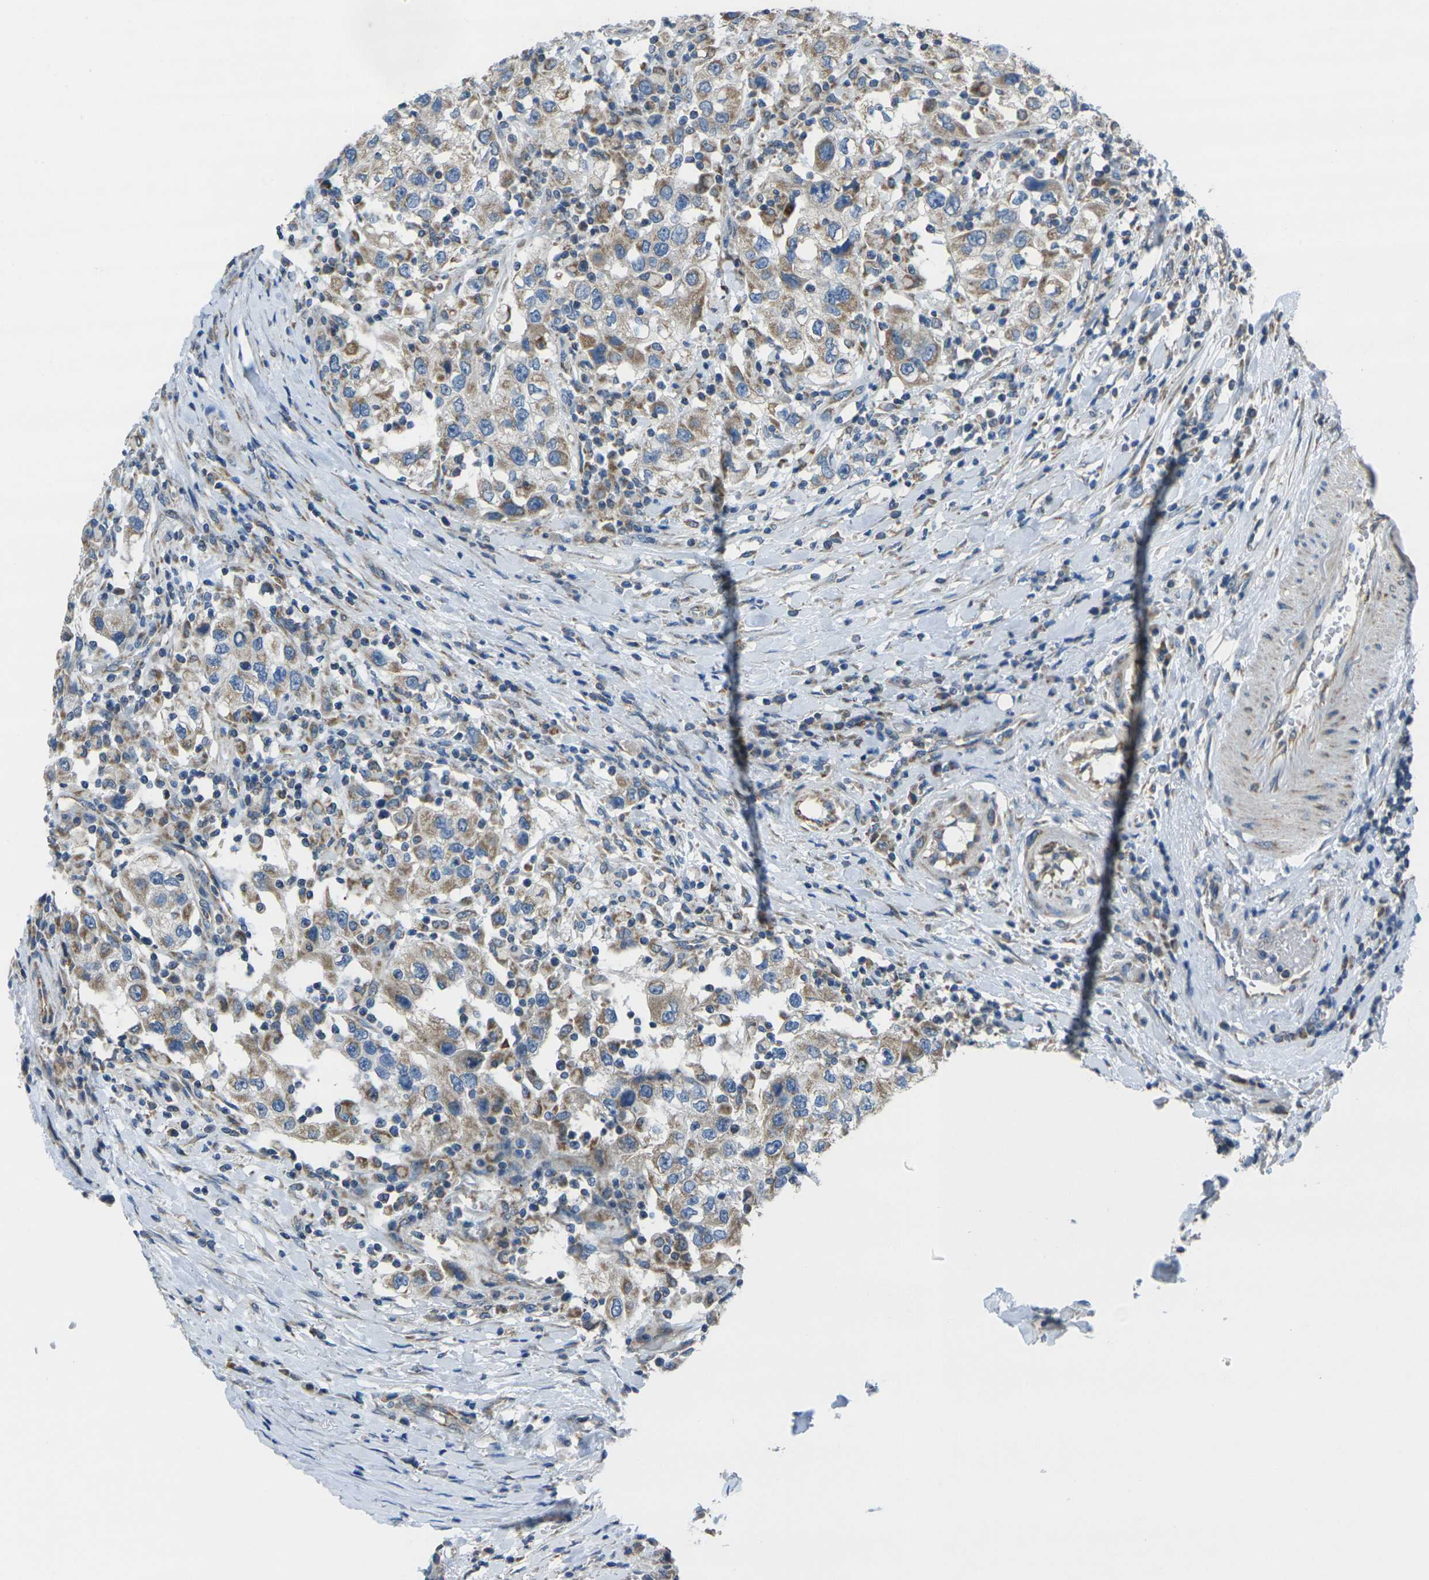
{"staining": {"intensity": "moderate", "quantity": ">75%", "location": "cytoplasmic/membranous"}, "tissue": "urothelial cancer", "cell_type": "Tumor cells", "image_type": "cancer", "snomed": [{"axis": "morphology", "description": "Urothelial carcinoma, High grade"}, {"axis": "topography", "description": "Urinary bladder"}], "caption": "Immunohistochemical staining of urothelial cancer exhibits moderate cytoplasmic/membranous protein expression in about >75% of tumor cells.", "gene": "TMEM120B", "patient": {"sex": "female", "age": 80}}